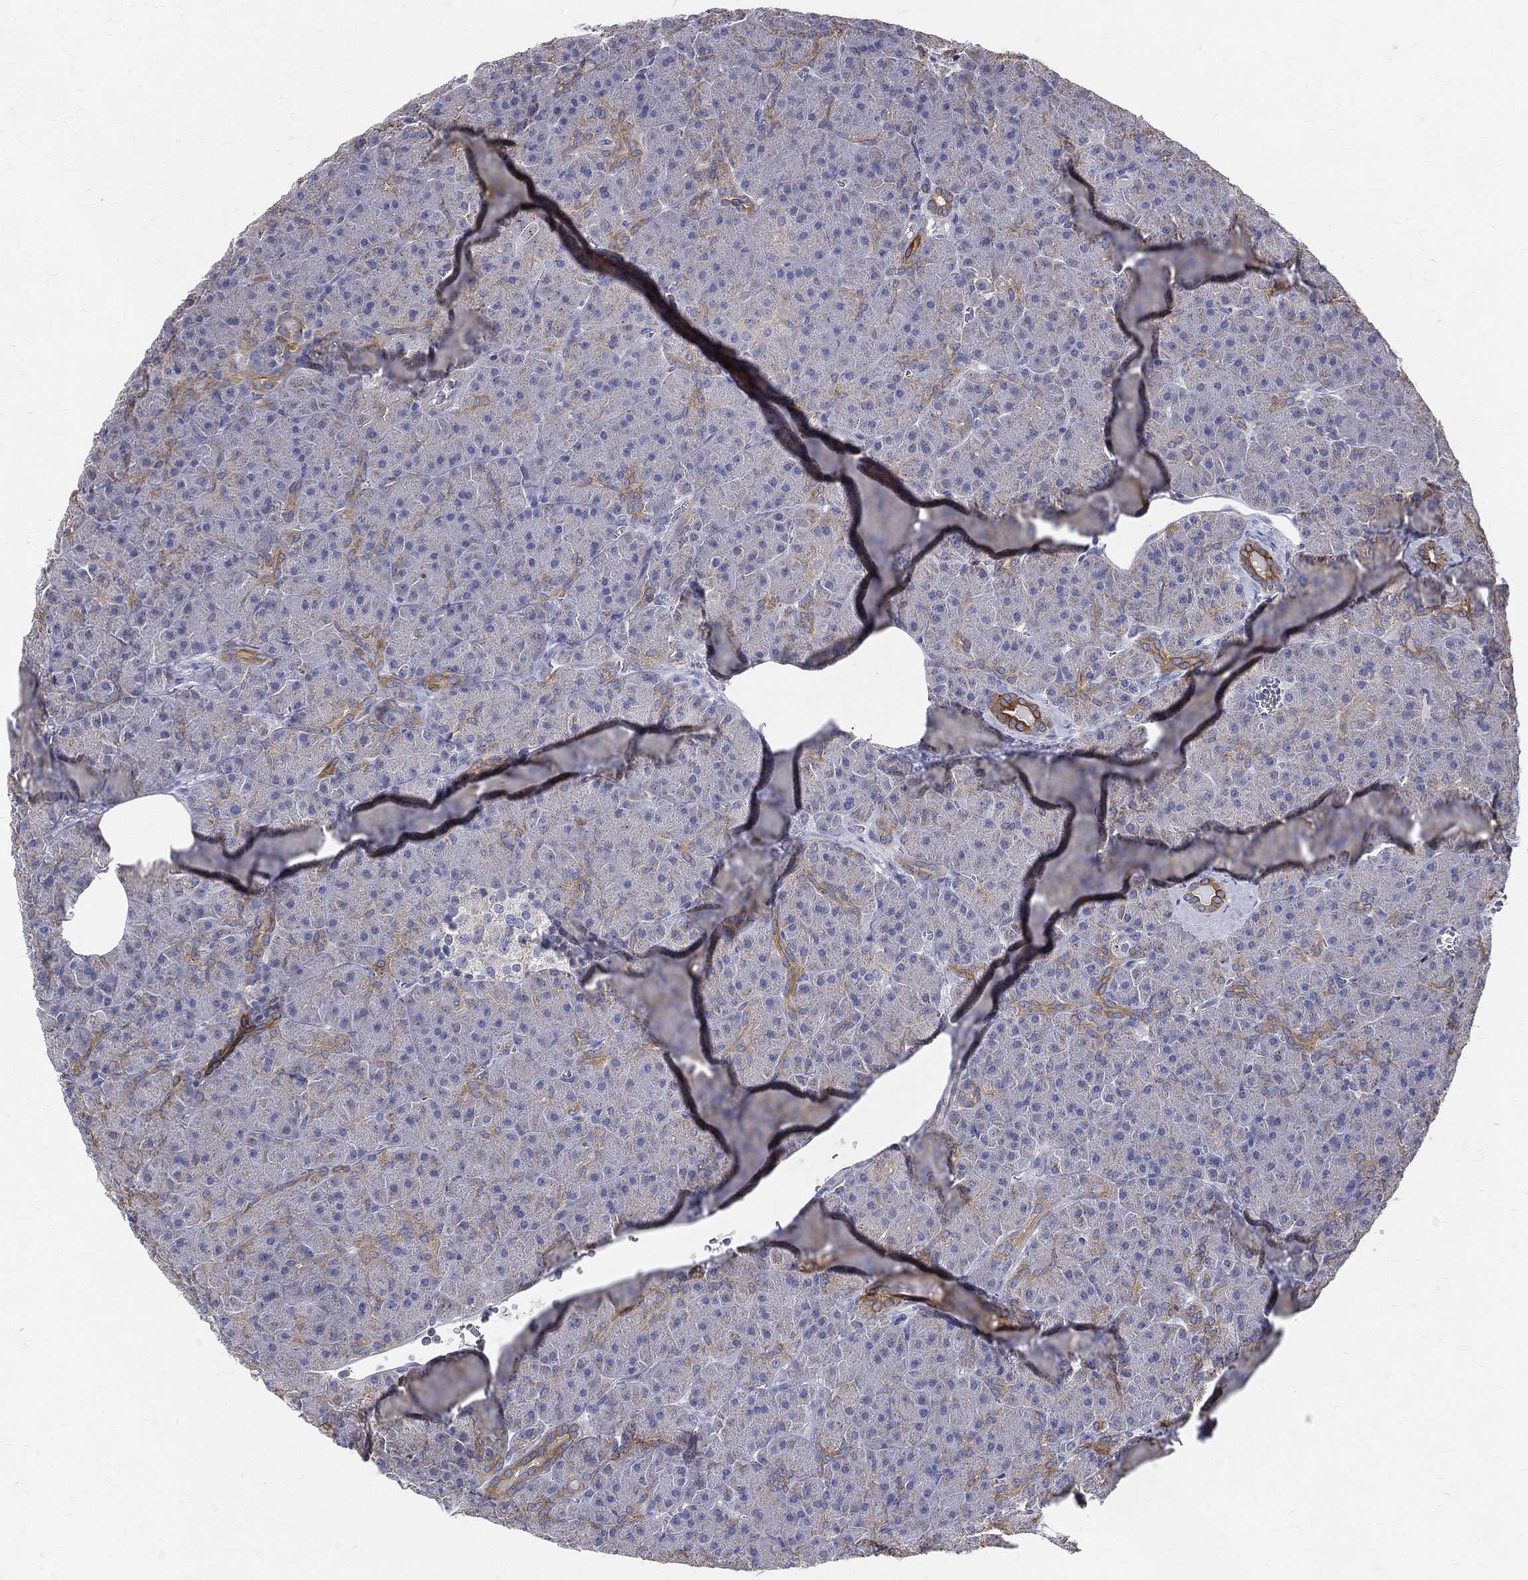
{"staining": {"intensity": "moderate", "quantity": "<25%", "location": "cytoplasmic/membranous"}, "tissue": "pancreas", "cell_type": "Exocrine glandular cells", "image_type": "normal", "snomed": [{"axis": "morphology", "description": "Normal tissue, NOS"}, {"axis": "topography", "description": "Pancreas"}], "caption": "Moderate cytoplasmic/membranous expression is identified in approximately <25% of exocrine glandular cells in normal pancreas. (Brightfield microscopy of DAB IHC at high magnification).", "gene": "PWWP3A", "patient": {"sex": "male", "age": 61}}